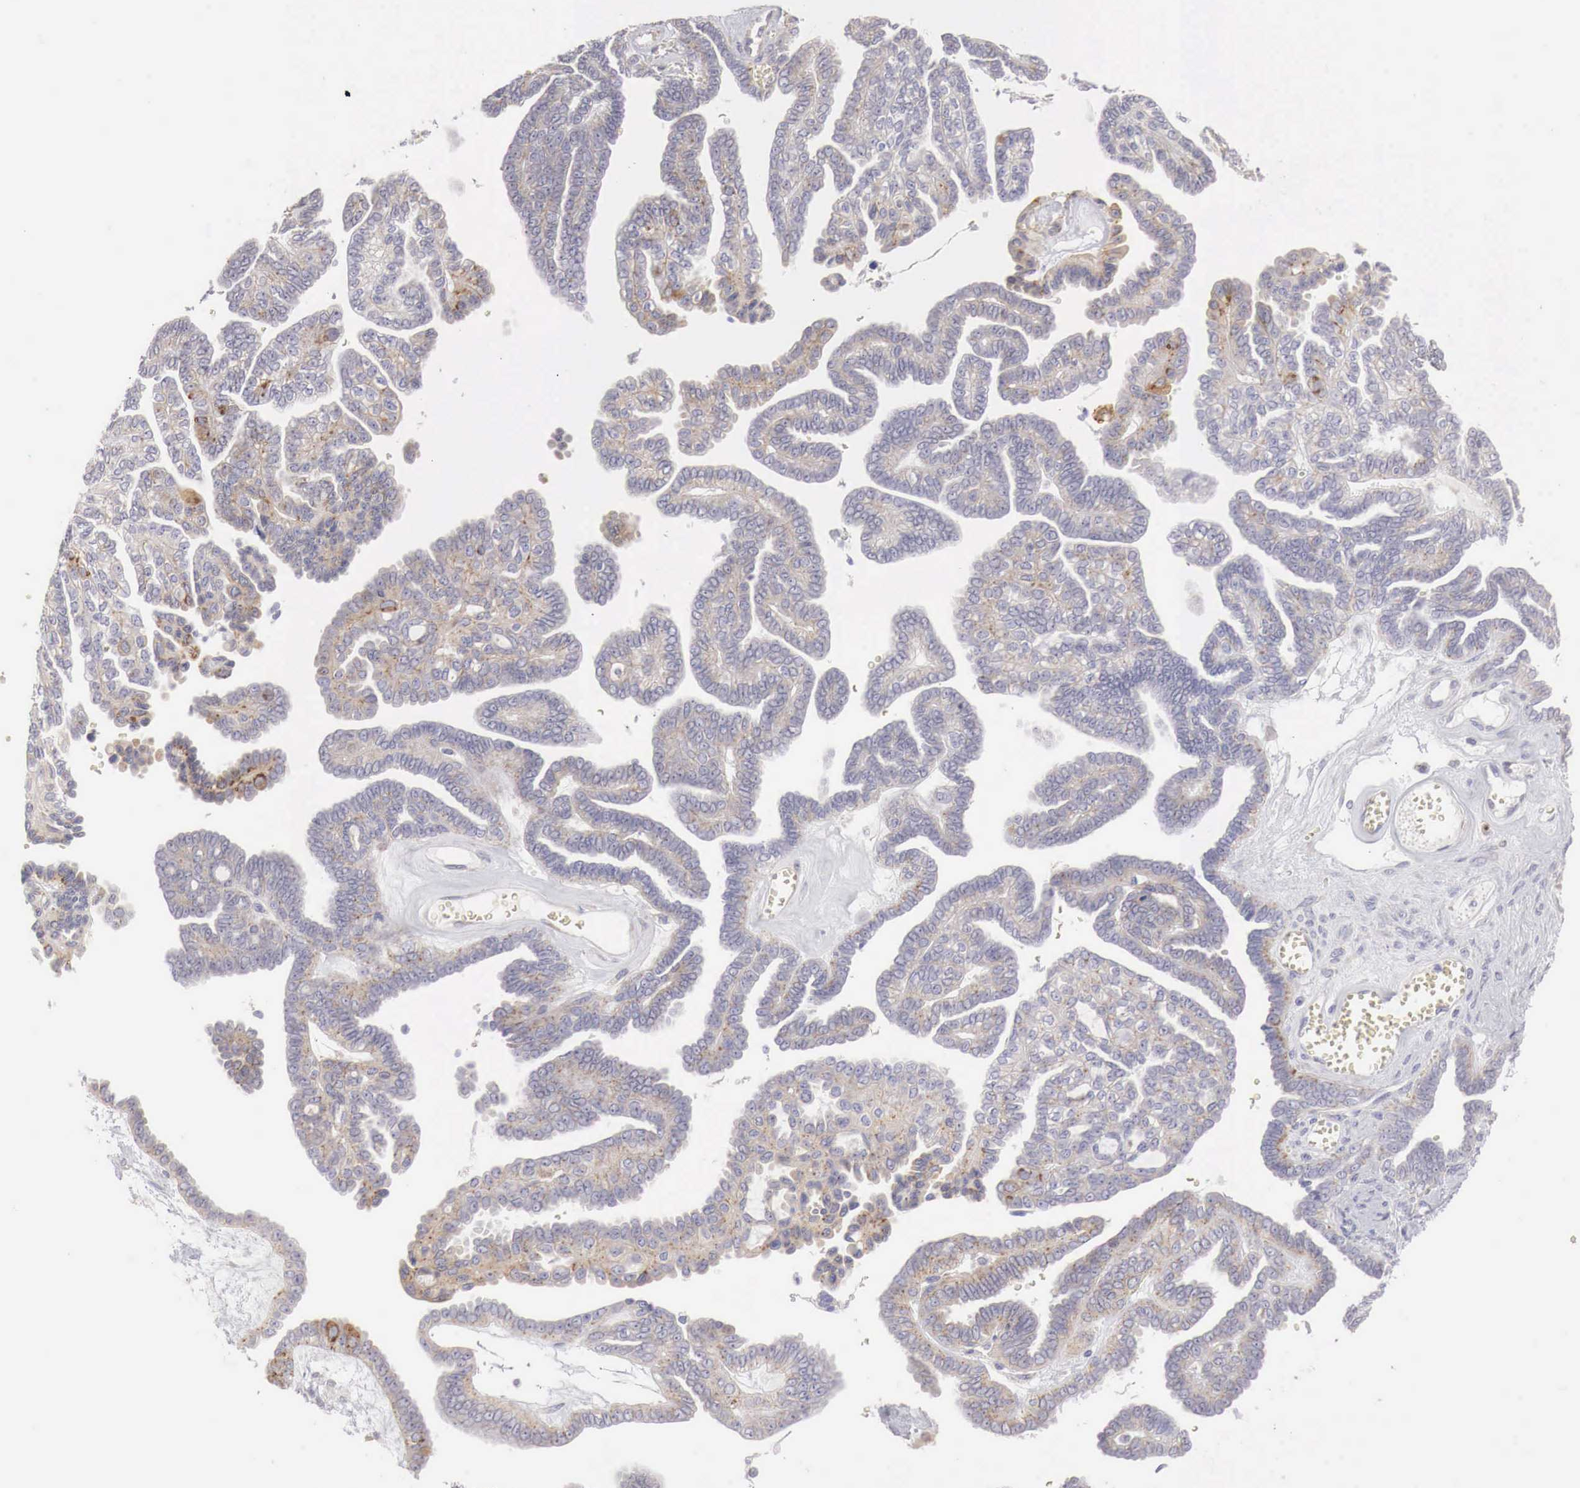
{"staining": {"intensity": "weak", "quantity": "25%-75%", "location": "cytoplasmic/membranous"}, "tissue": "ovarian cancer", "cell_type": "Tumor cells", "image_type": "cancer", "snomed": [{"axis": "morphology", "description": "Cystadenocarcinoma, serous, NOS"}, {"axis": "topography", "description": "Ovary"}], "caption": "High-magnification brightfield microscopy of ovarian cancer stained with DAB (brown) and counterstained with hematoxylin (blue). tumor cells exhibit weak cytoplasmic/membranous expression is present in approximately25%-75% of cells.", "gene": "NSDHL", "patient": {"sex": "female", "age": 71}}